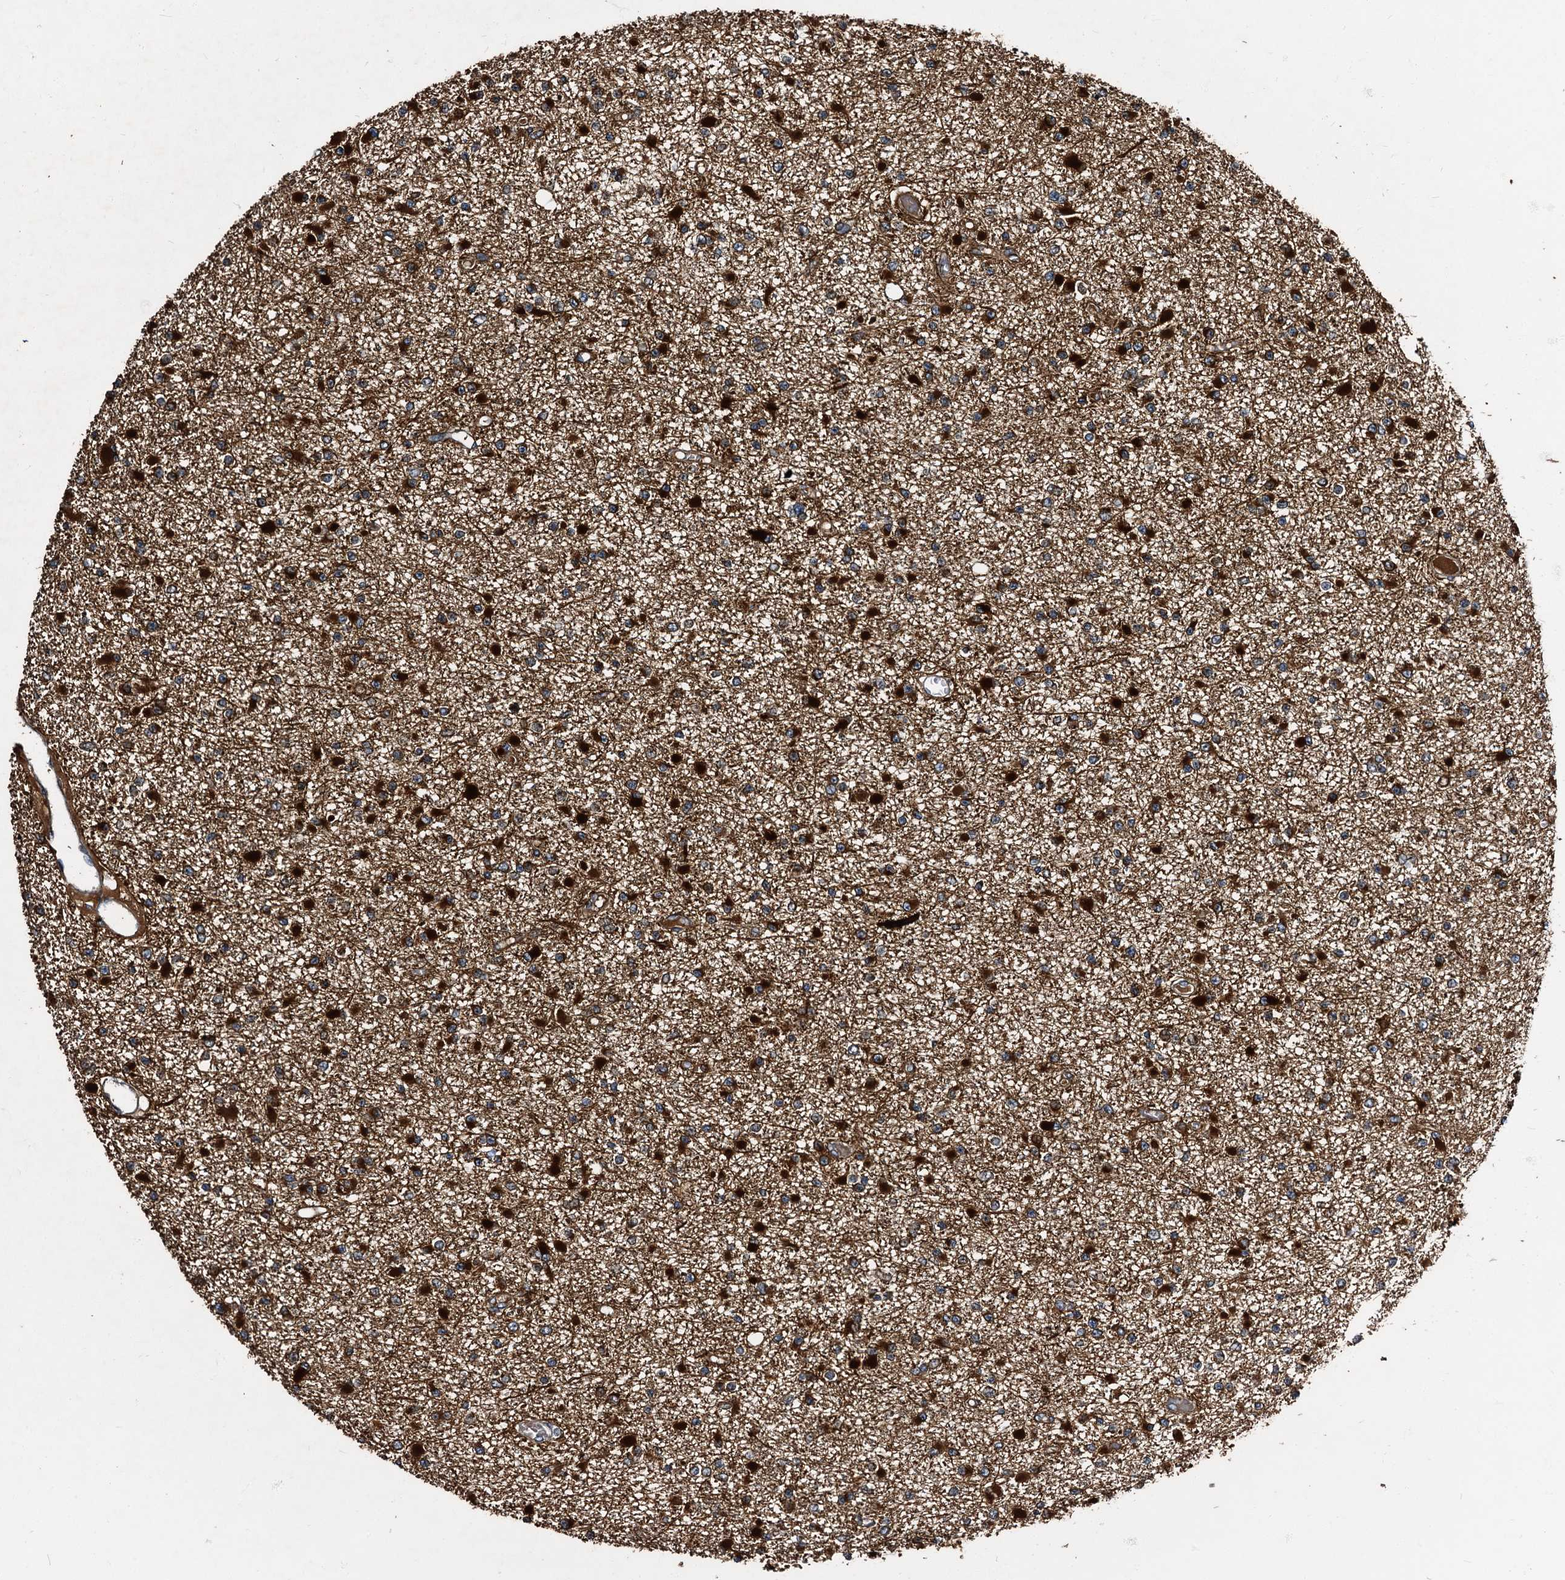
{"staining": {"intensity": "strong", "quantity": ">75%", "location": "cytoplasmic/membranous"}, "tissue": "glioma", "cell_type": "Tumor cells", "image_type": "cancer", "snomed": [{"axis": "morphology", "description": "Glioma, malignant, Low grade"}, {"axis": "topography", "description": "Brain"}], "caption": "This histopathology image shows immunohistochemistry staining of human malignant glioma (low-grade), with high strong cytoplasmic/membranous staining in about >75% of tumor cells.", "gene": "PEX5", "patient": {"sex": "female", "age": 22}}